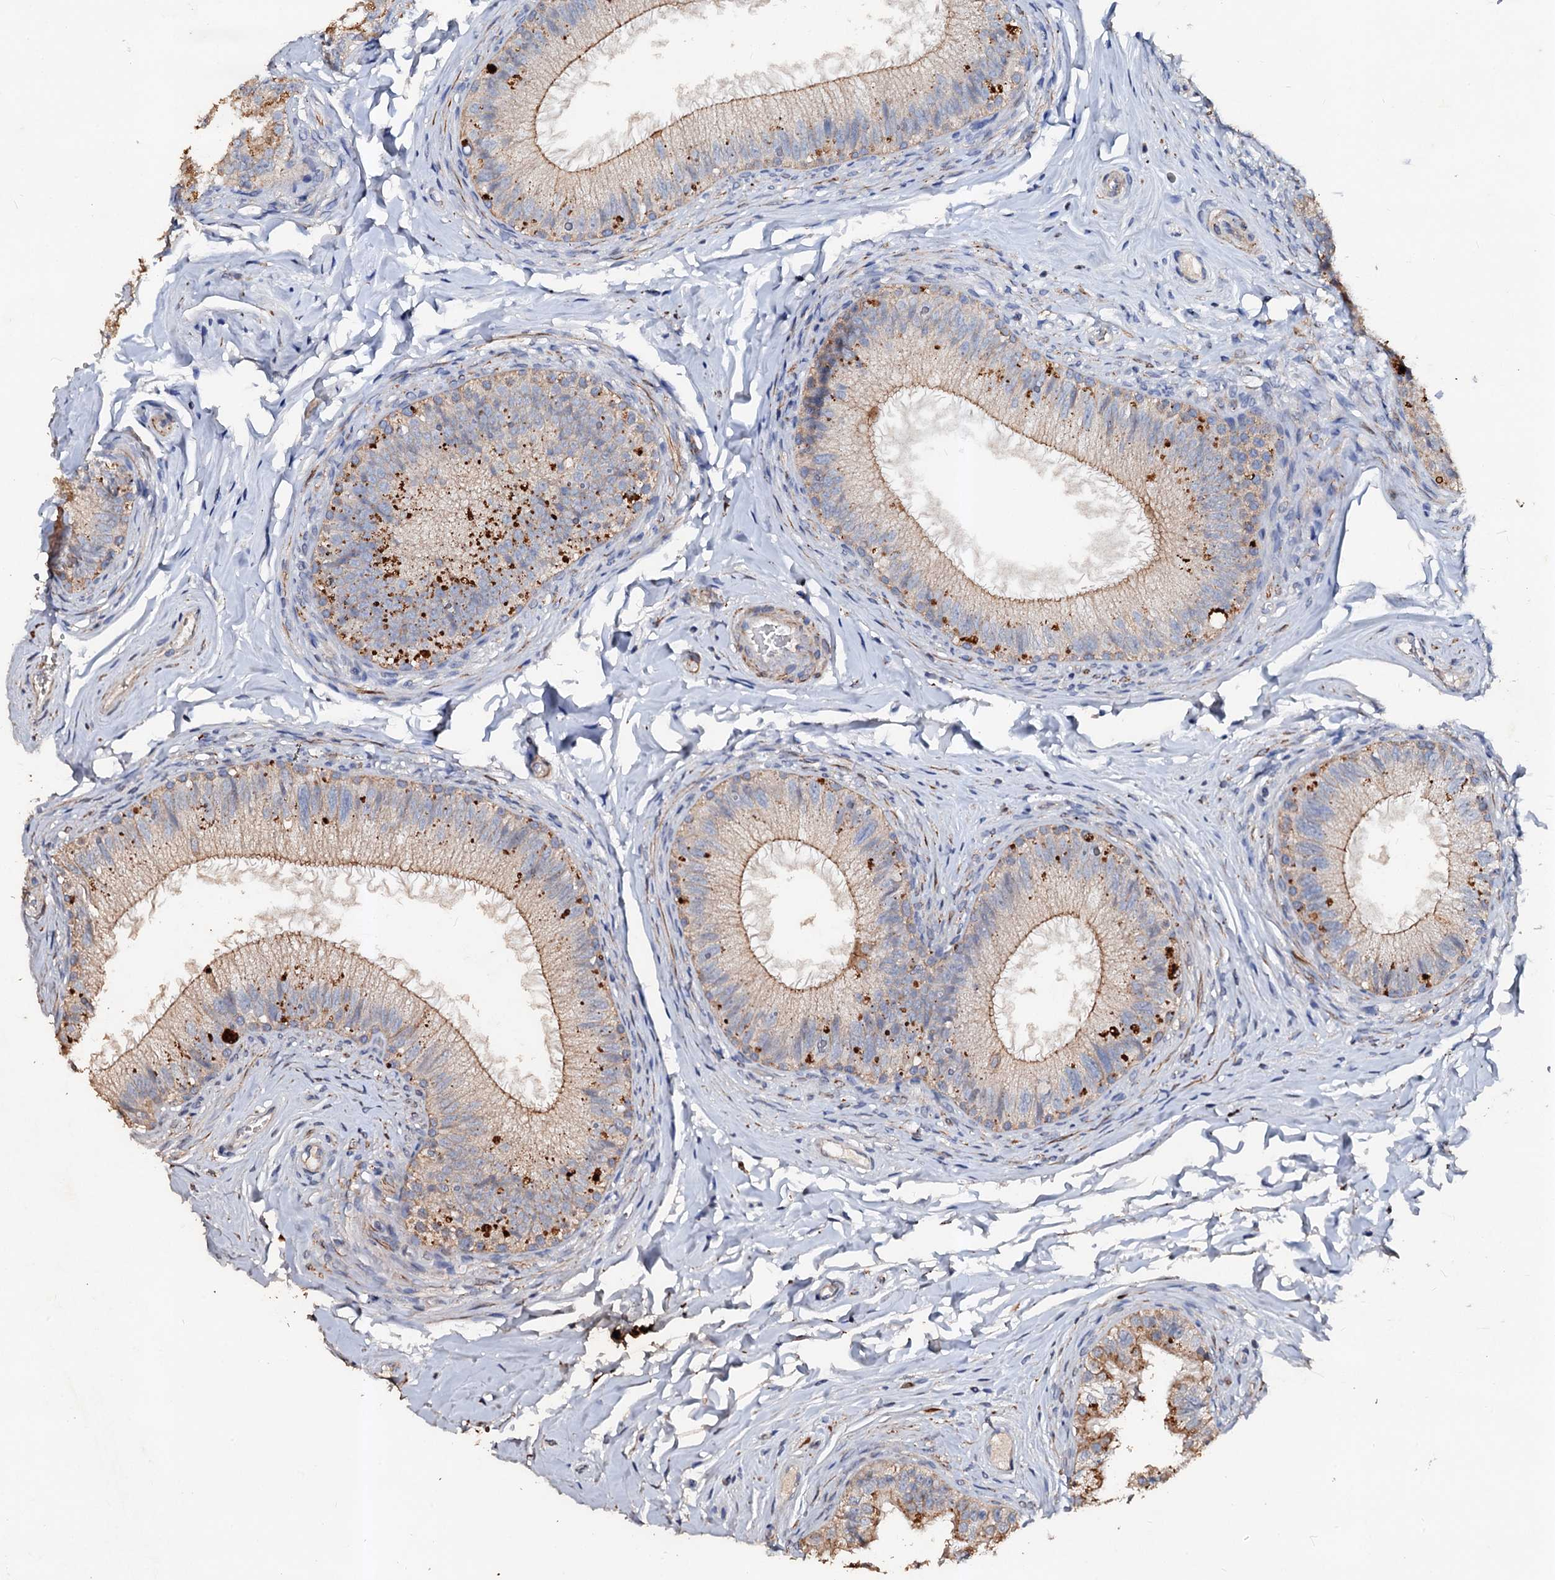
{"staining": {"intensity": "moderate", "quantity": "25%-75%", "location": "cytoplasmic/membranous"}, "tissue": "epididymis", "cell_type": "Glandular cells", "image_type": "normal", "snomed": [{"axis": "morphology", "description": "Normal tissue, NOS"}, {"axis": "topography", "description": "Epididymis"}], "caption": "Protein positivity by immunohistochemistry demonstrates moderate cytoplasmic/membranous expression in approximately 25%-75% of glandular cells in unremarkable epididymis.", "gene": "VPS36", "patient": {"sex": "male", "age": 49}}